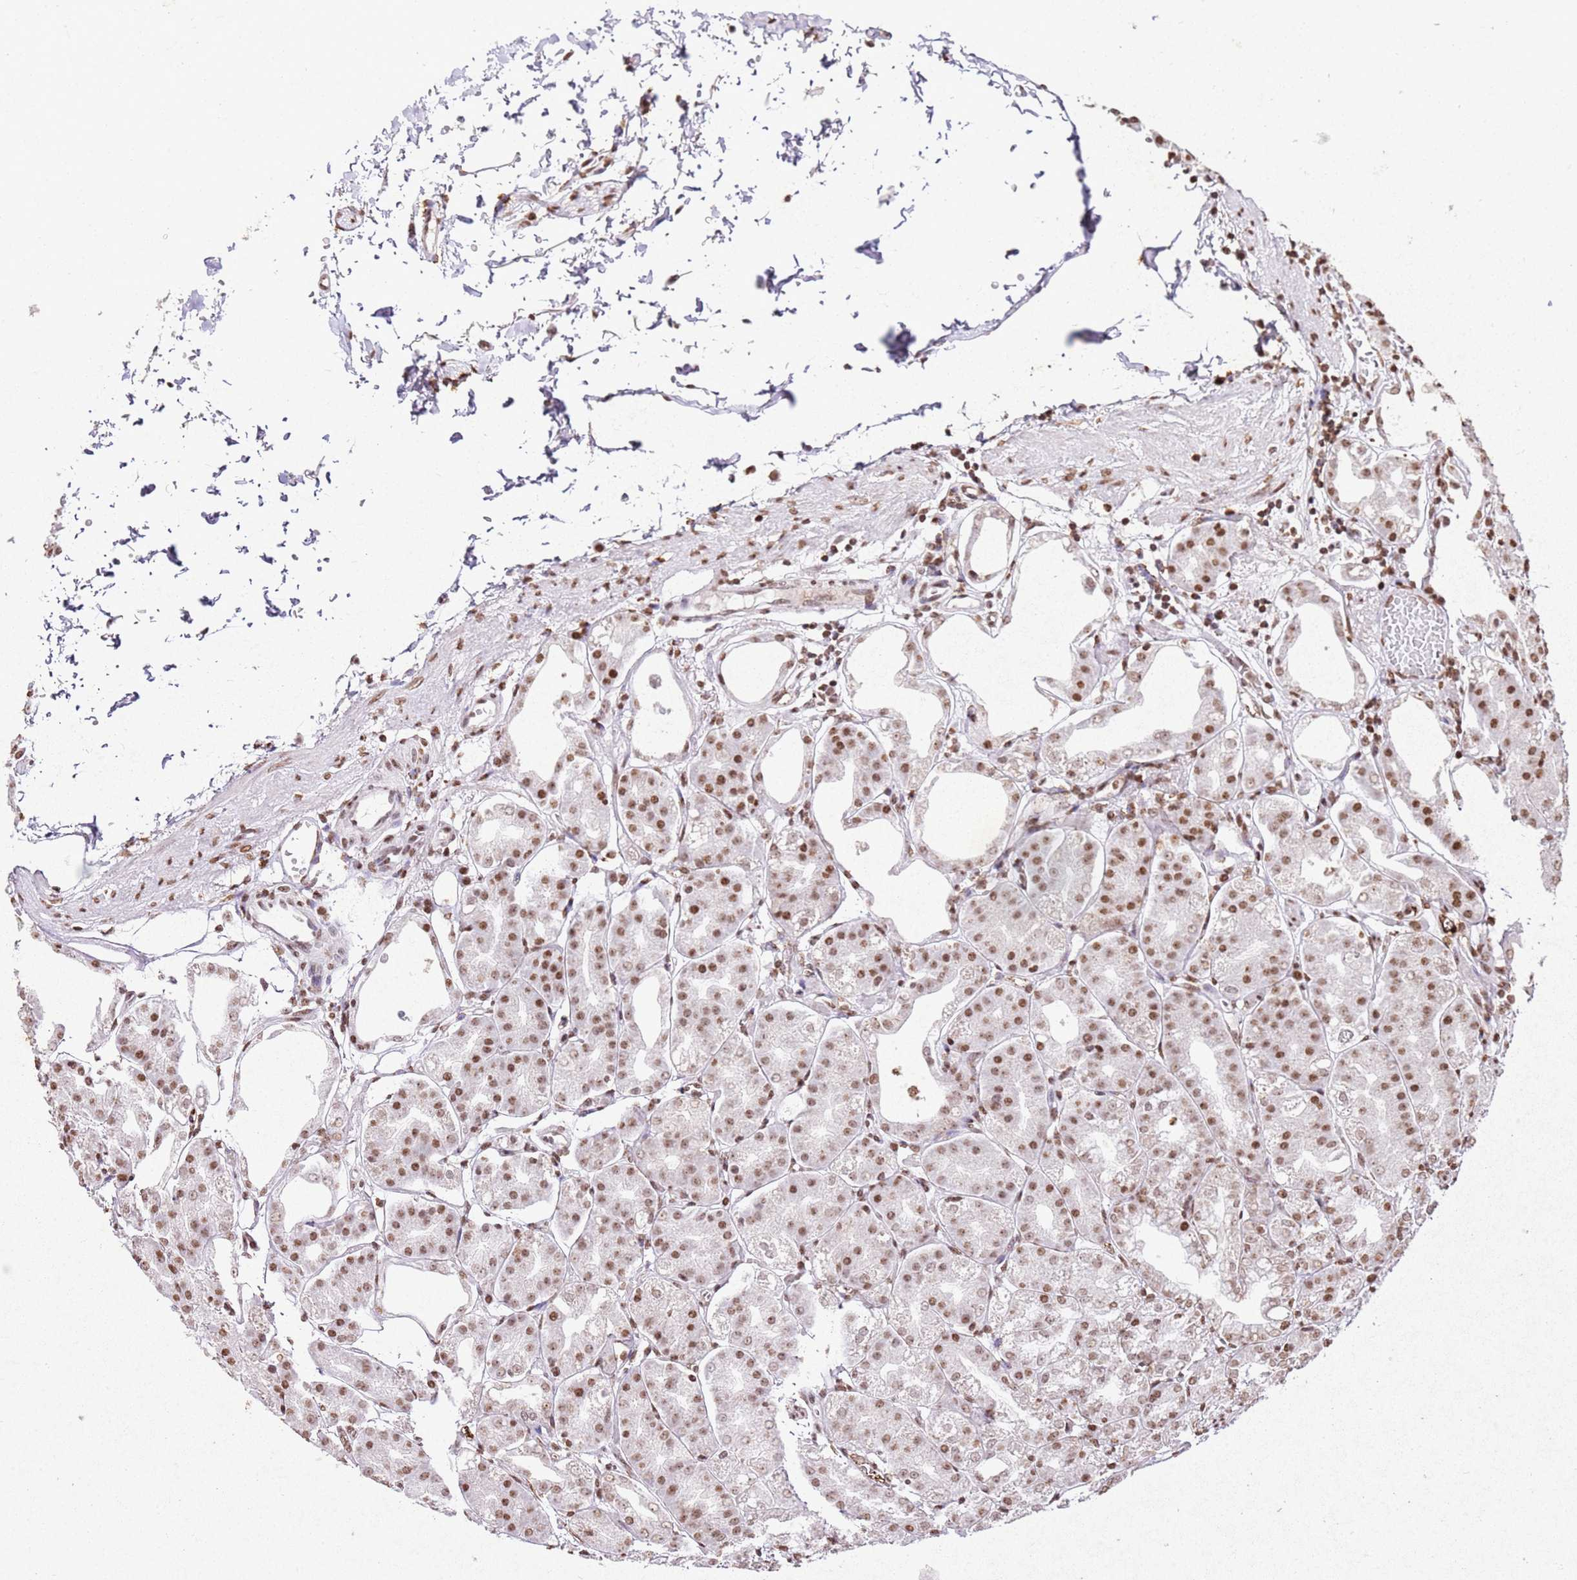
{"staining": {"intensity": "moderate", "quantity": ">75%", "location": "nuclear"}, "tissue": "stomach", "cell_type": "Glandular cells", "image_type": "normal", "snomed": [{"axis": "morphology", "description": "Normal tissue, NOS"}, {"axis": "topography", "description": "Stomach, lower"}], "caption": "Stomach stained with a brown dye displays moderate nuclear positive expression in about >75% of glandular cells.", "gene": "BMAL1", "patient": {"sex": "male", "age": 71}}